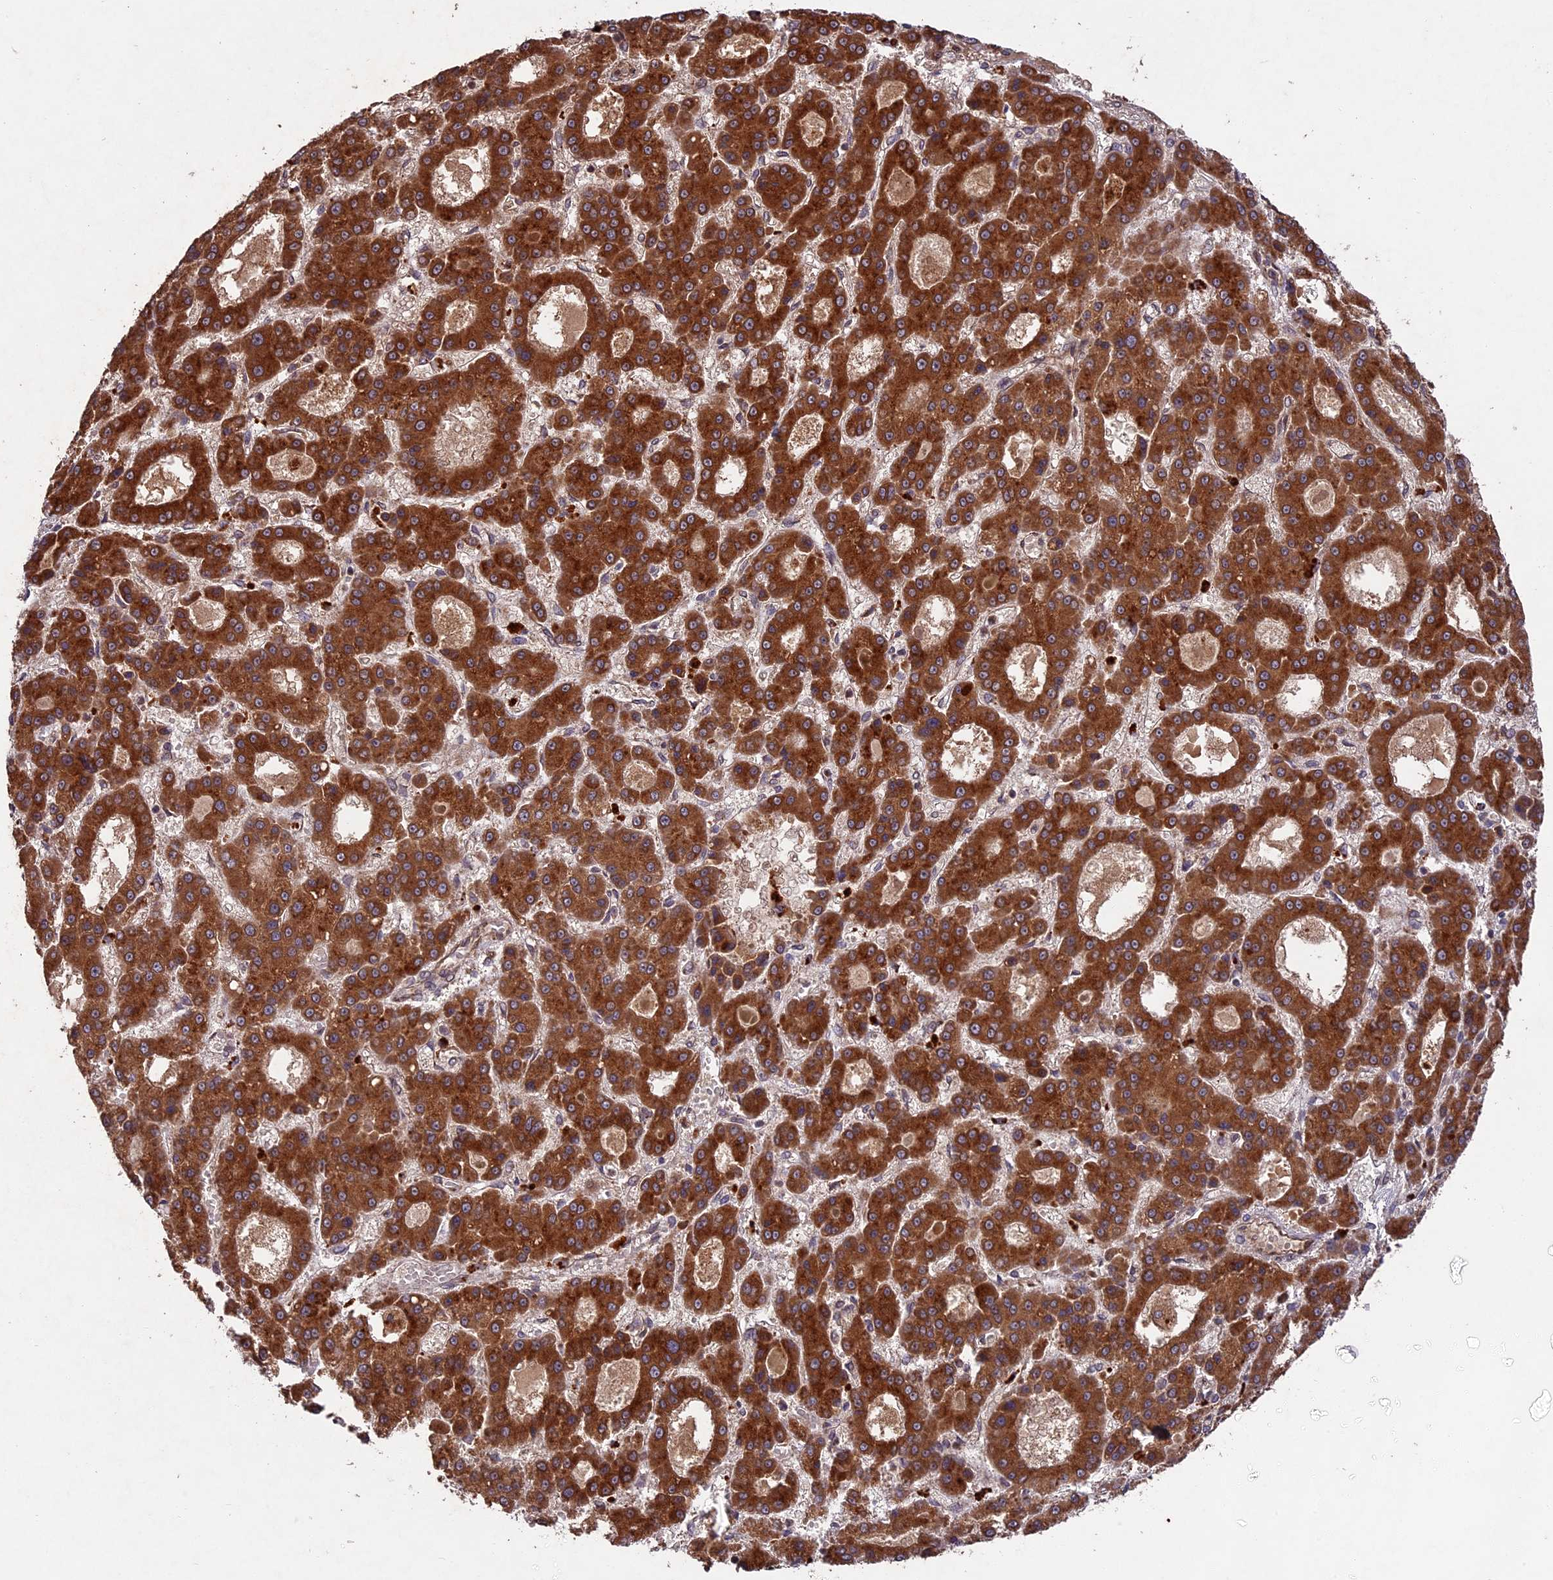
{"staining": {"intensity": "strong", "quantity": ">75%", "location": "cytoplasmic/membranous"}, "tissue": "liver cancer", "cell_type": "Tumor cells", "image_type": "cancer", "snomed": [{"axis": "morphology", "description": "Carcinoma, Hepatocellular, NOS"}, {"axis": "topography", "description": "Liver"}], "caption": "Immunohistochemistry (IHC) image of human hepatocellular carcinoma (liver) stained for a protein (brown), which demonstrates high levels of strong cytoplasmic/membranous expression in approximately >75% of tumor cells.", "gene": "CHAC1", "patient": {"sex": "male", "age": 70}}